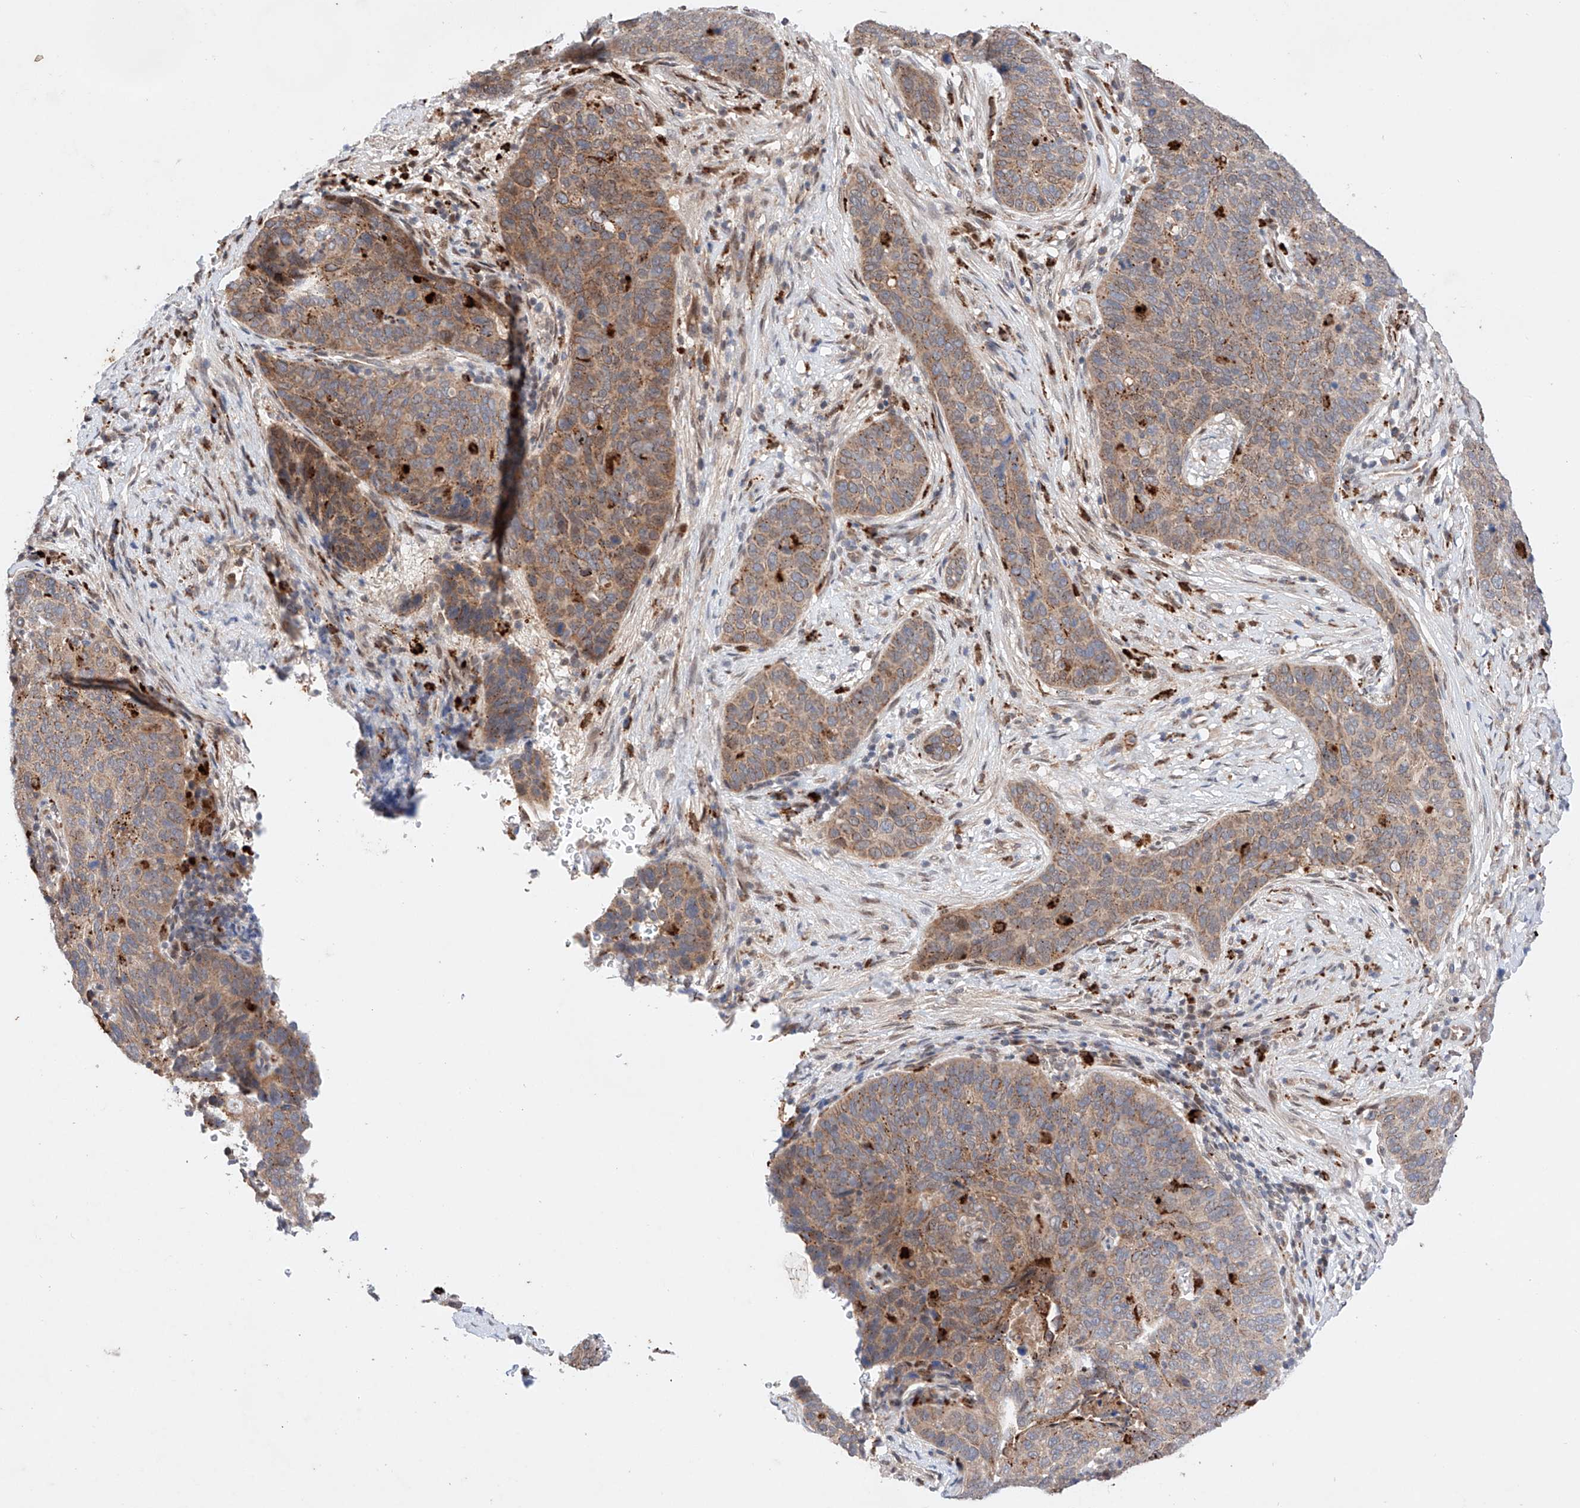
{"staining": {"intensity": "moderate", "quantity": ">75%", "location": "cytoplasmic/membranous"}, "tissue": "cervical cancer", "cell_type": "Tumor cells", "image_type": "cancer", "snomed": [{"axis": "morphology", "description": "Squamous cell carcinoma, NOS"}, {"axis": "topography", "description": "Cervix"}], "caption": "Immunohistochemistry (IHC) of human cervical squamous cell carcinoma reveals medium levels of moderate cytoplasmic/membranous expression in about >75% of tumor cells.", "gene": "GCNT1", "patient": {"sex": "female", "age": 60}}